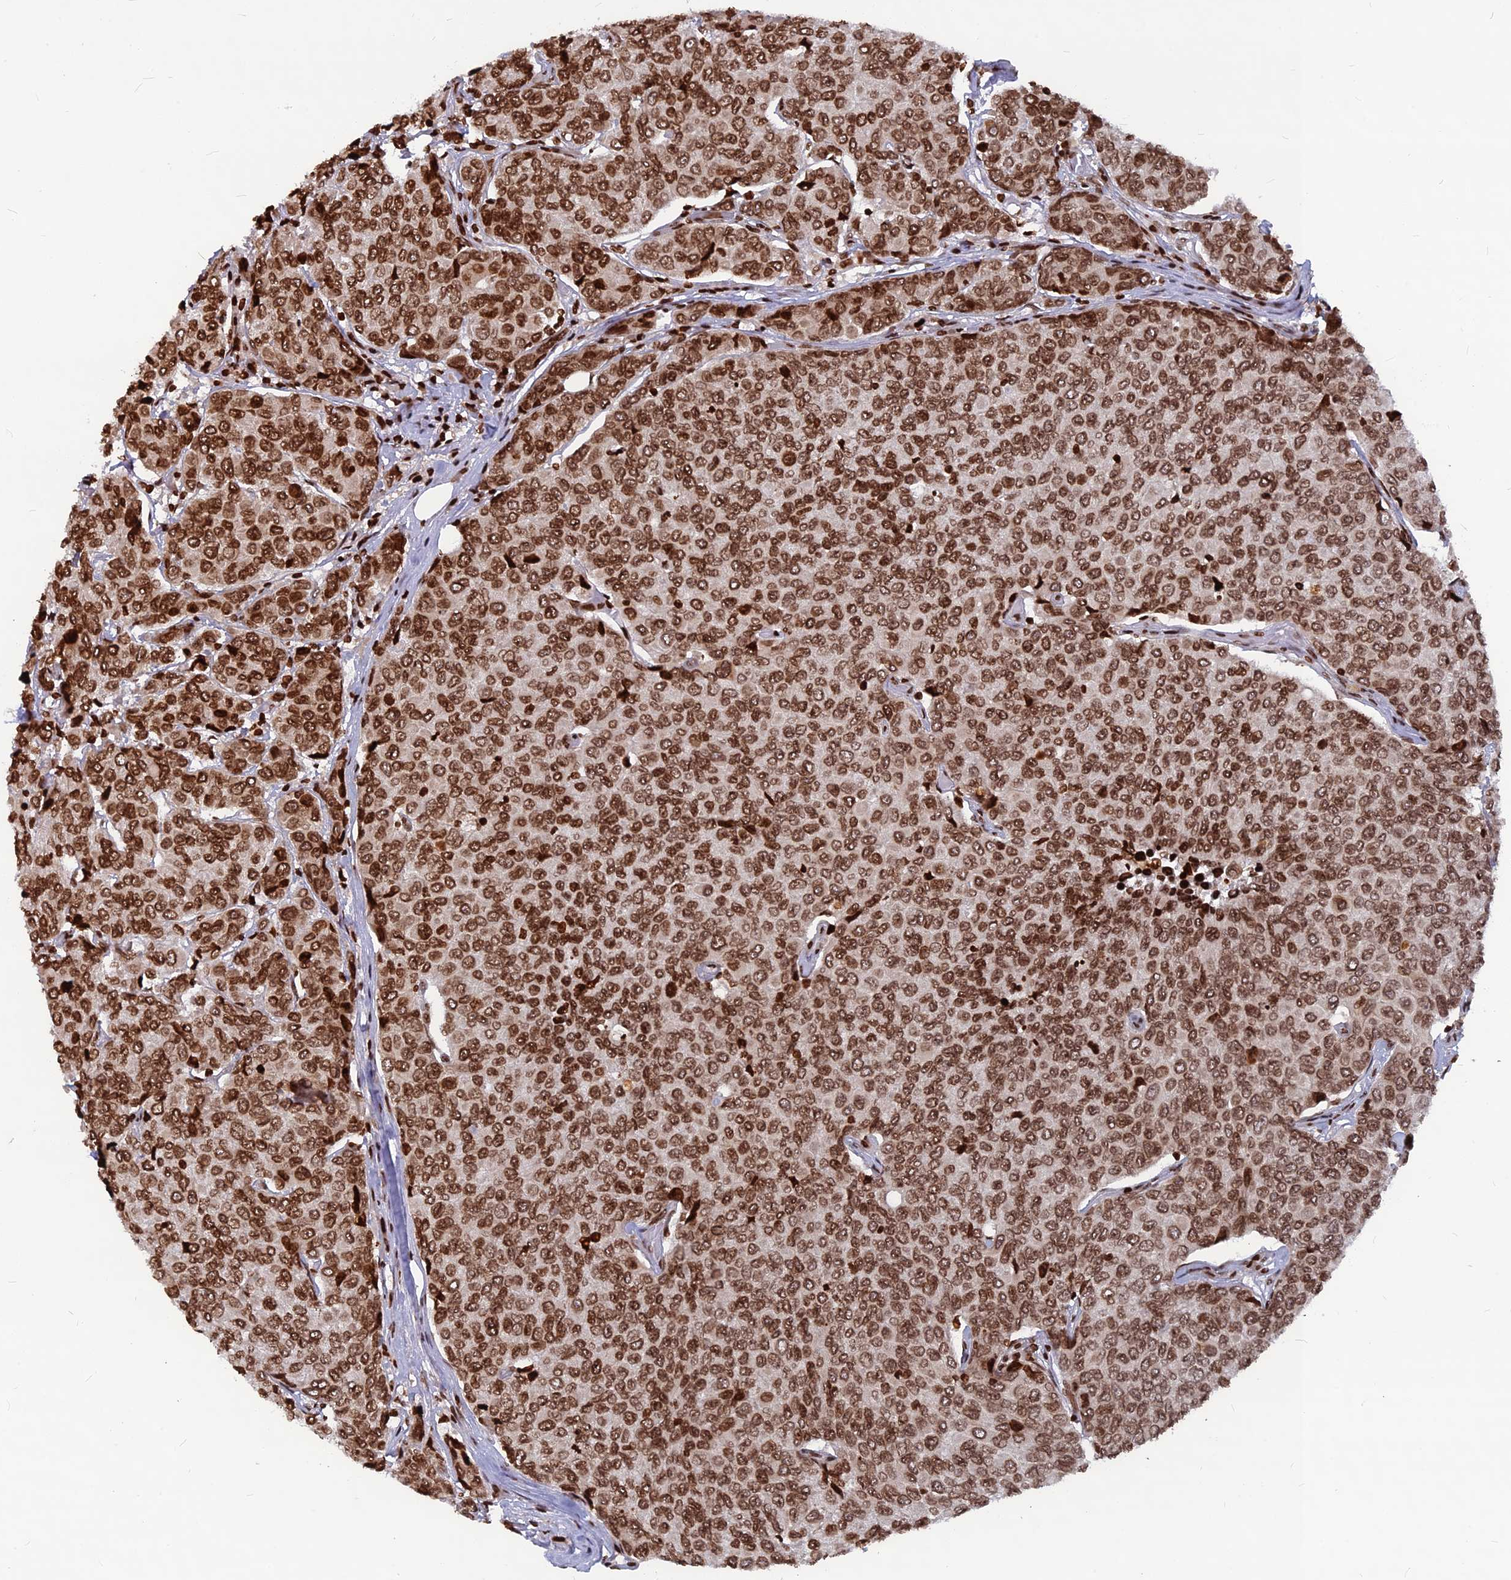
{"staining": {"intensity": "moderate", "quantity": ">75%", "location": "nuclear"}, "tissue": "breast cancer", "cell_type": "Tumor cells", "image_type": "cancer", "snomed": [{"axis": "morphology", "description": "Duct carcinoma"}, {"axis": "topography", "description": "Breast"}], "caption": "Moderate nuclear expression for a protein is identified in about >75% of tumor cells of breast cancer using immunohistochemistry (IHC).", "gene": "TET2", "patient": {"sex": "female", "age": 55}}